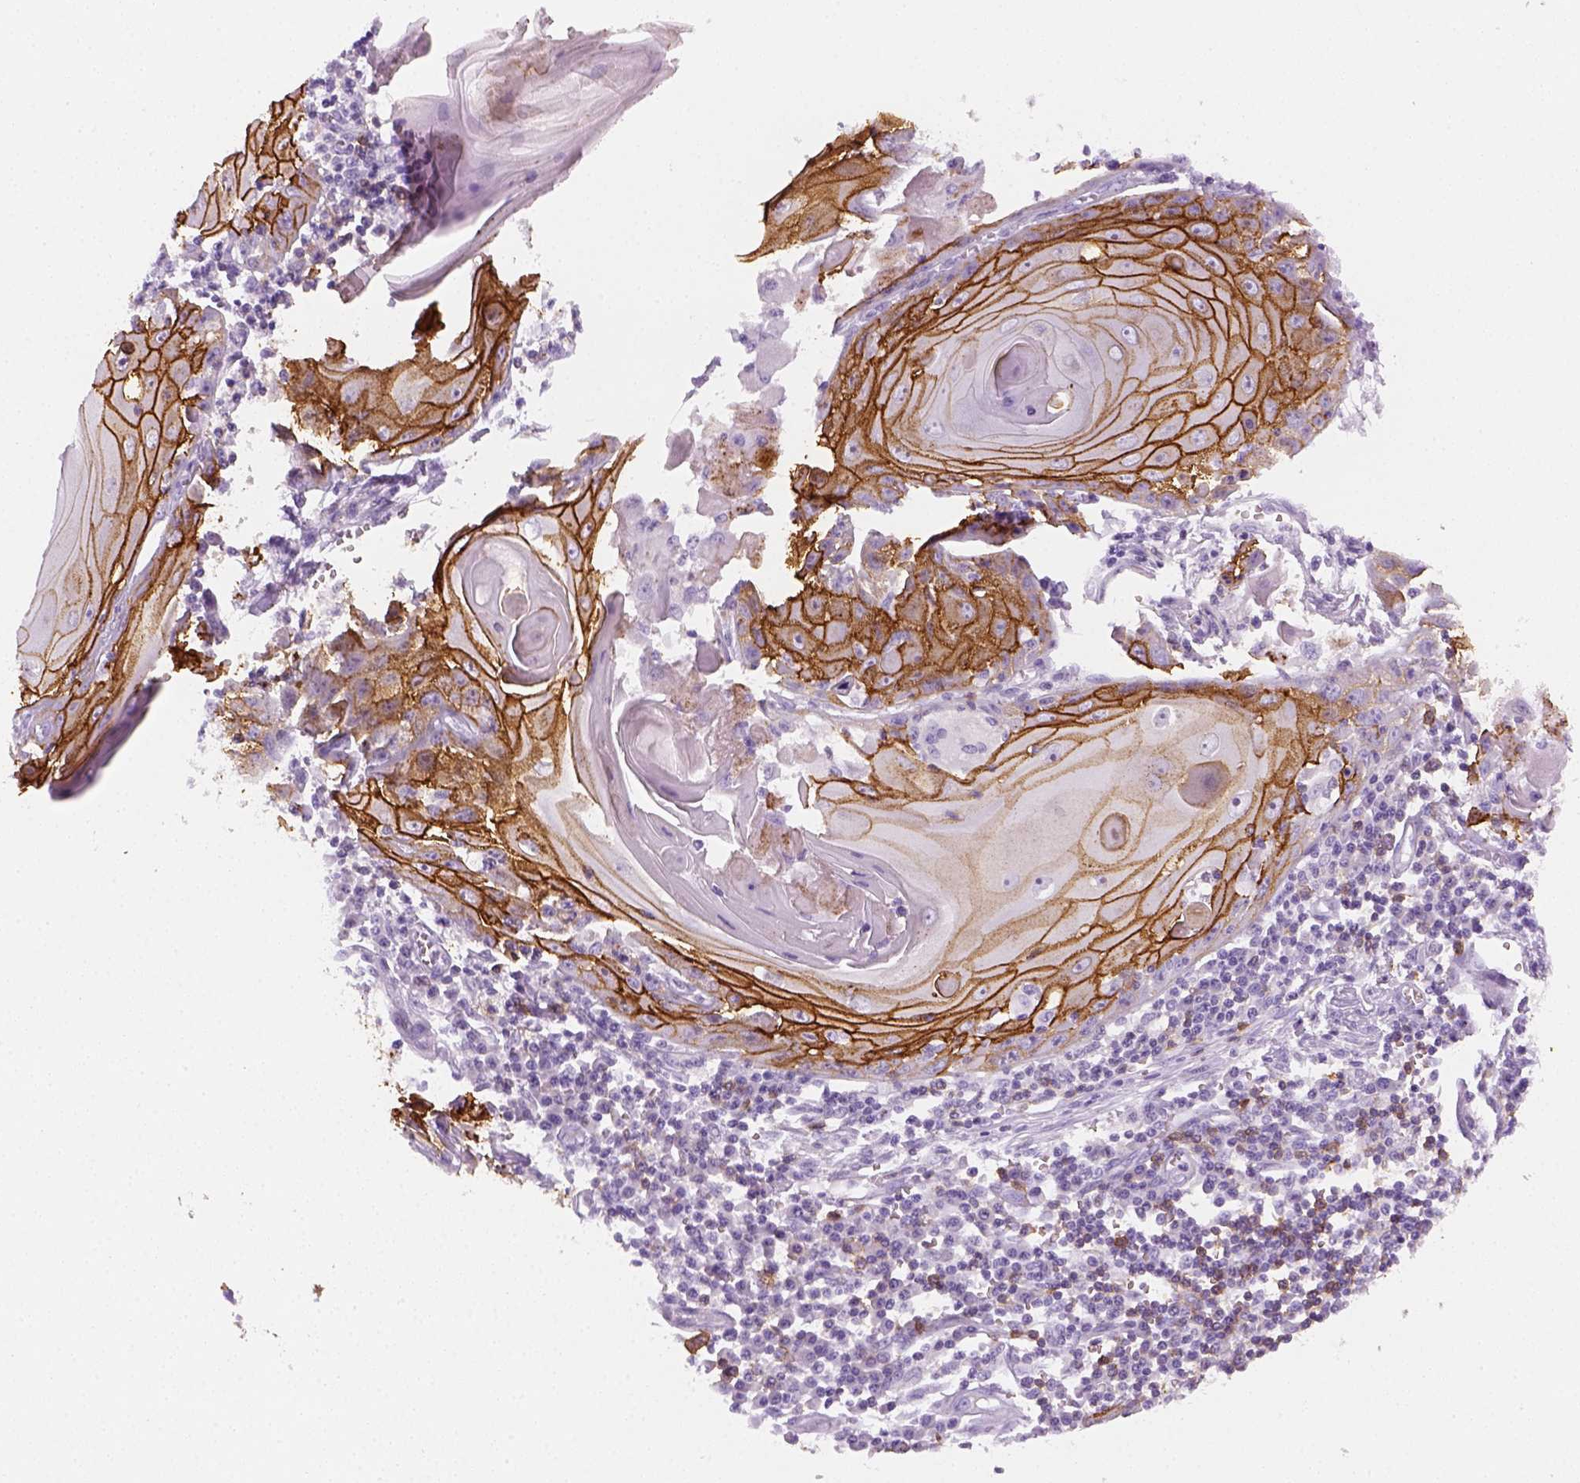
{"staining": {"intensity": "strong", "quantity": ">75%", "location": "cytoplasmic/membranous"}, "tissue": "skin cancer", "cell_type": "Tumor cells", "image_type": "cancer", "snomed": [{"axis": "morphology", "description": "Squamous cell carcinoma, NOS"}, {"axis": "topography", "description": "Skin"}, {"axis": "topography", "description": "Vulva"}], "caption": "High-magnification brightfield microscopy of skin cancer stained with DAB (brown) and counterstained with hematoxylin (blue). tumor cells exhibit strong cytoplasmic/membranous positivity is seen in about>75% of cells.", "gene": "AQP3", "patient": {"sex": "female", "age": 85}}